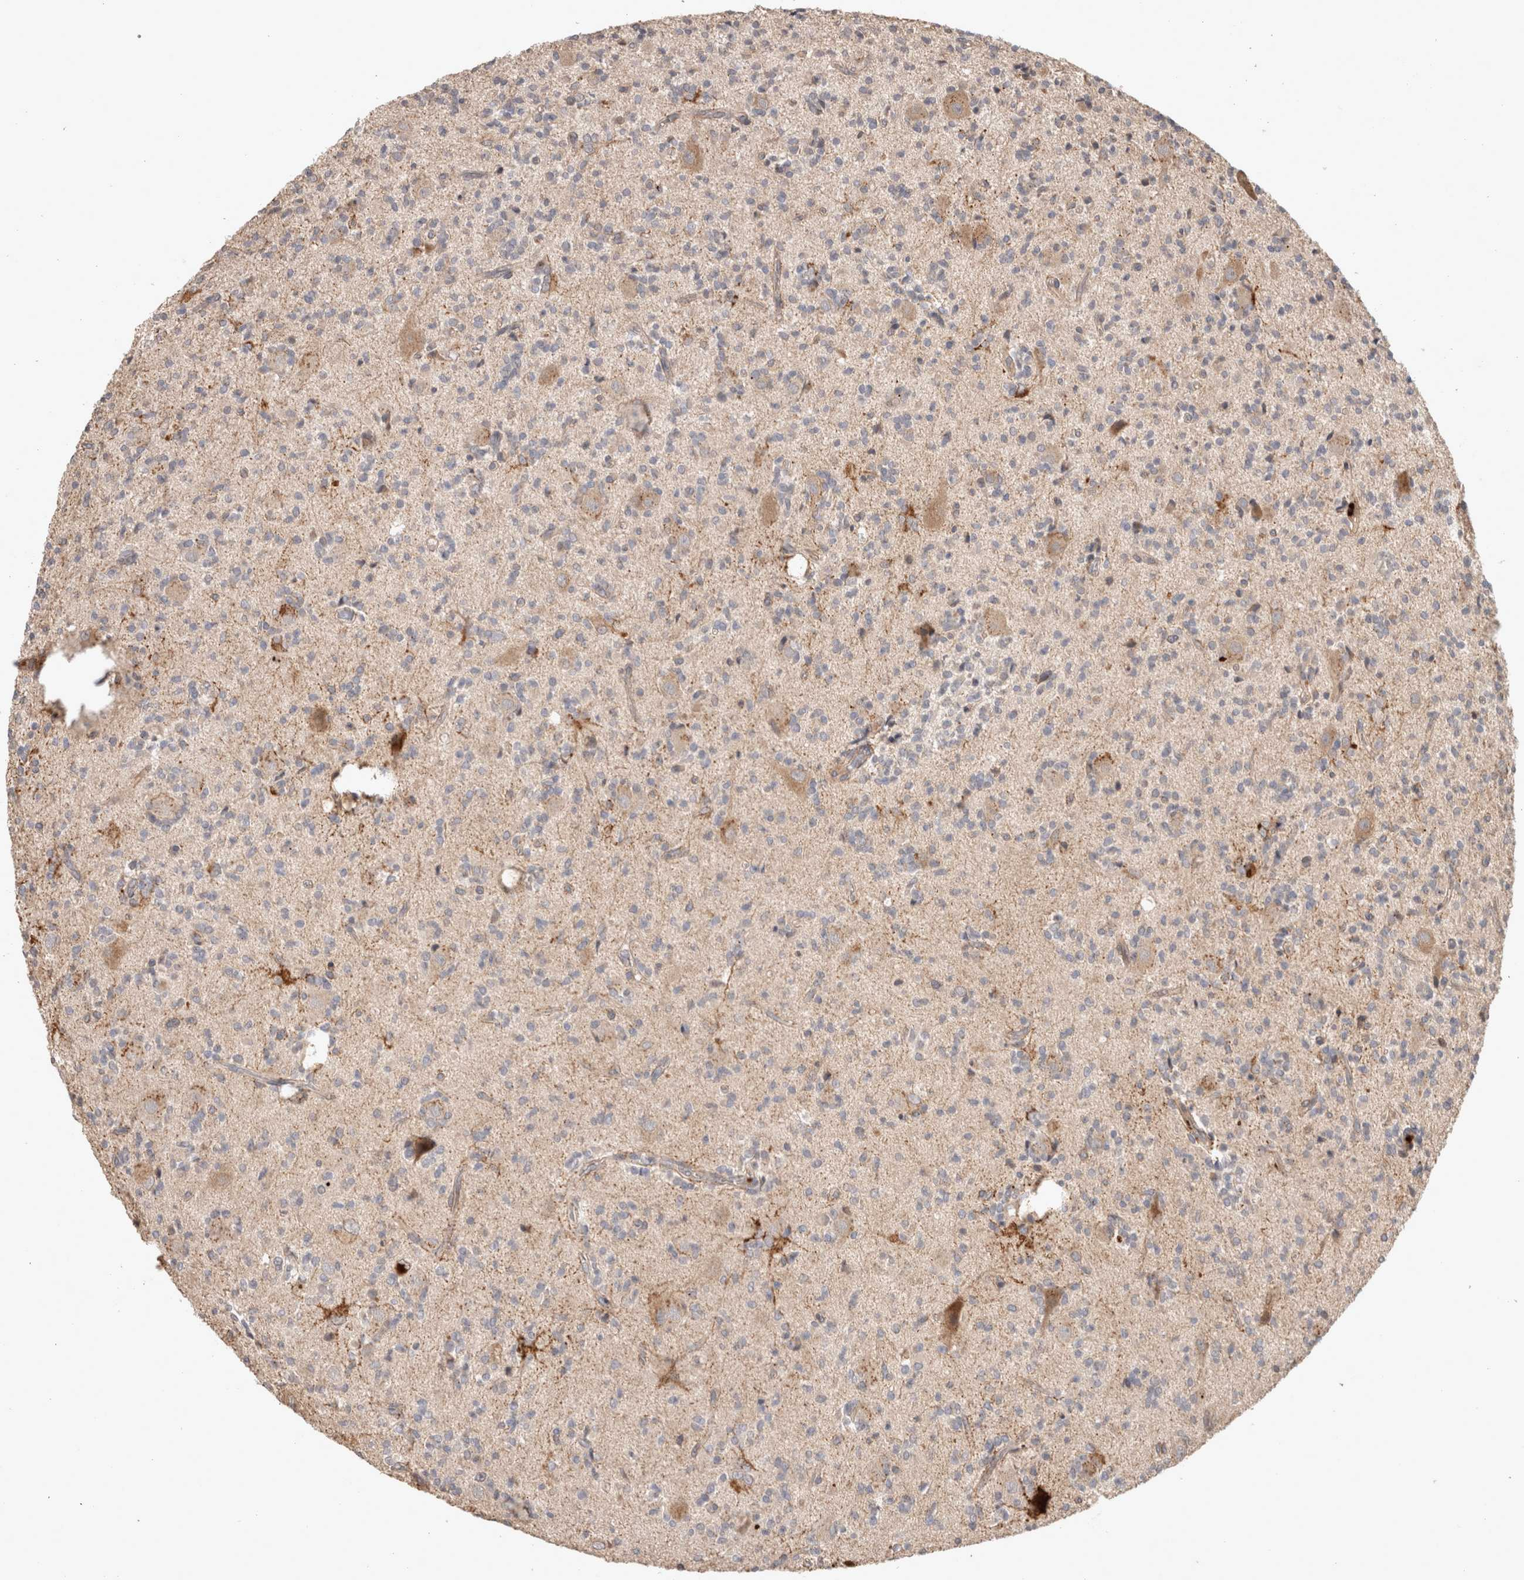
{"staining": {"intensity": "weak", "quantity": "<25%", "location": "cytoplasmic/membranous"}, "tissue": "glioma", "cell_type": "Tumor cells", "image_type": "cancer", "snomed": [{"axis": "morphology", "description": "Glioma, malignant, High grade"}, {"axis": "topography", "description": "Brain"}], "caption": "An IHC micrograph of glioma is shown. There is no staining in tumor cells of glioma.", "gene": "SERAC1", "patient": {"sex": "male", "age": 34}}